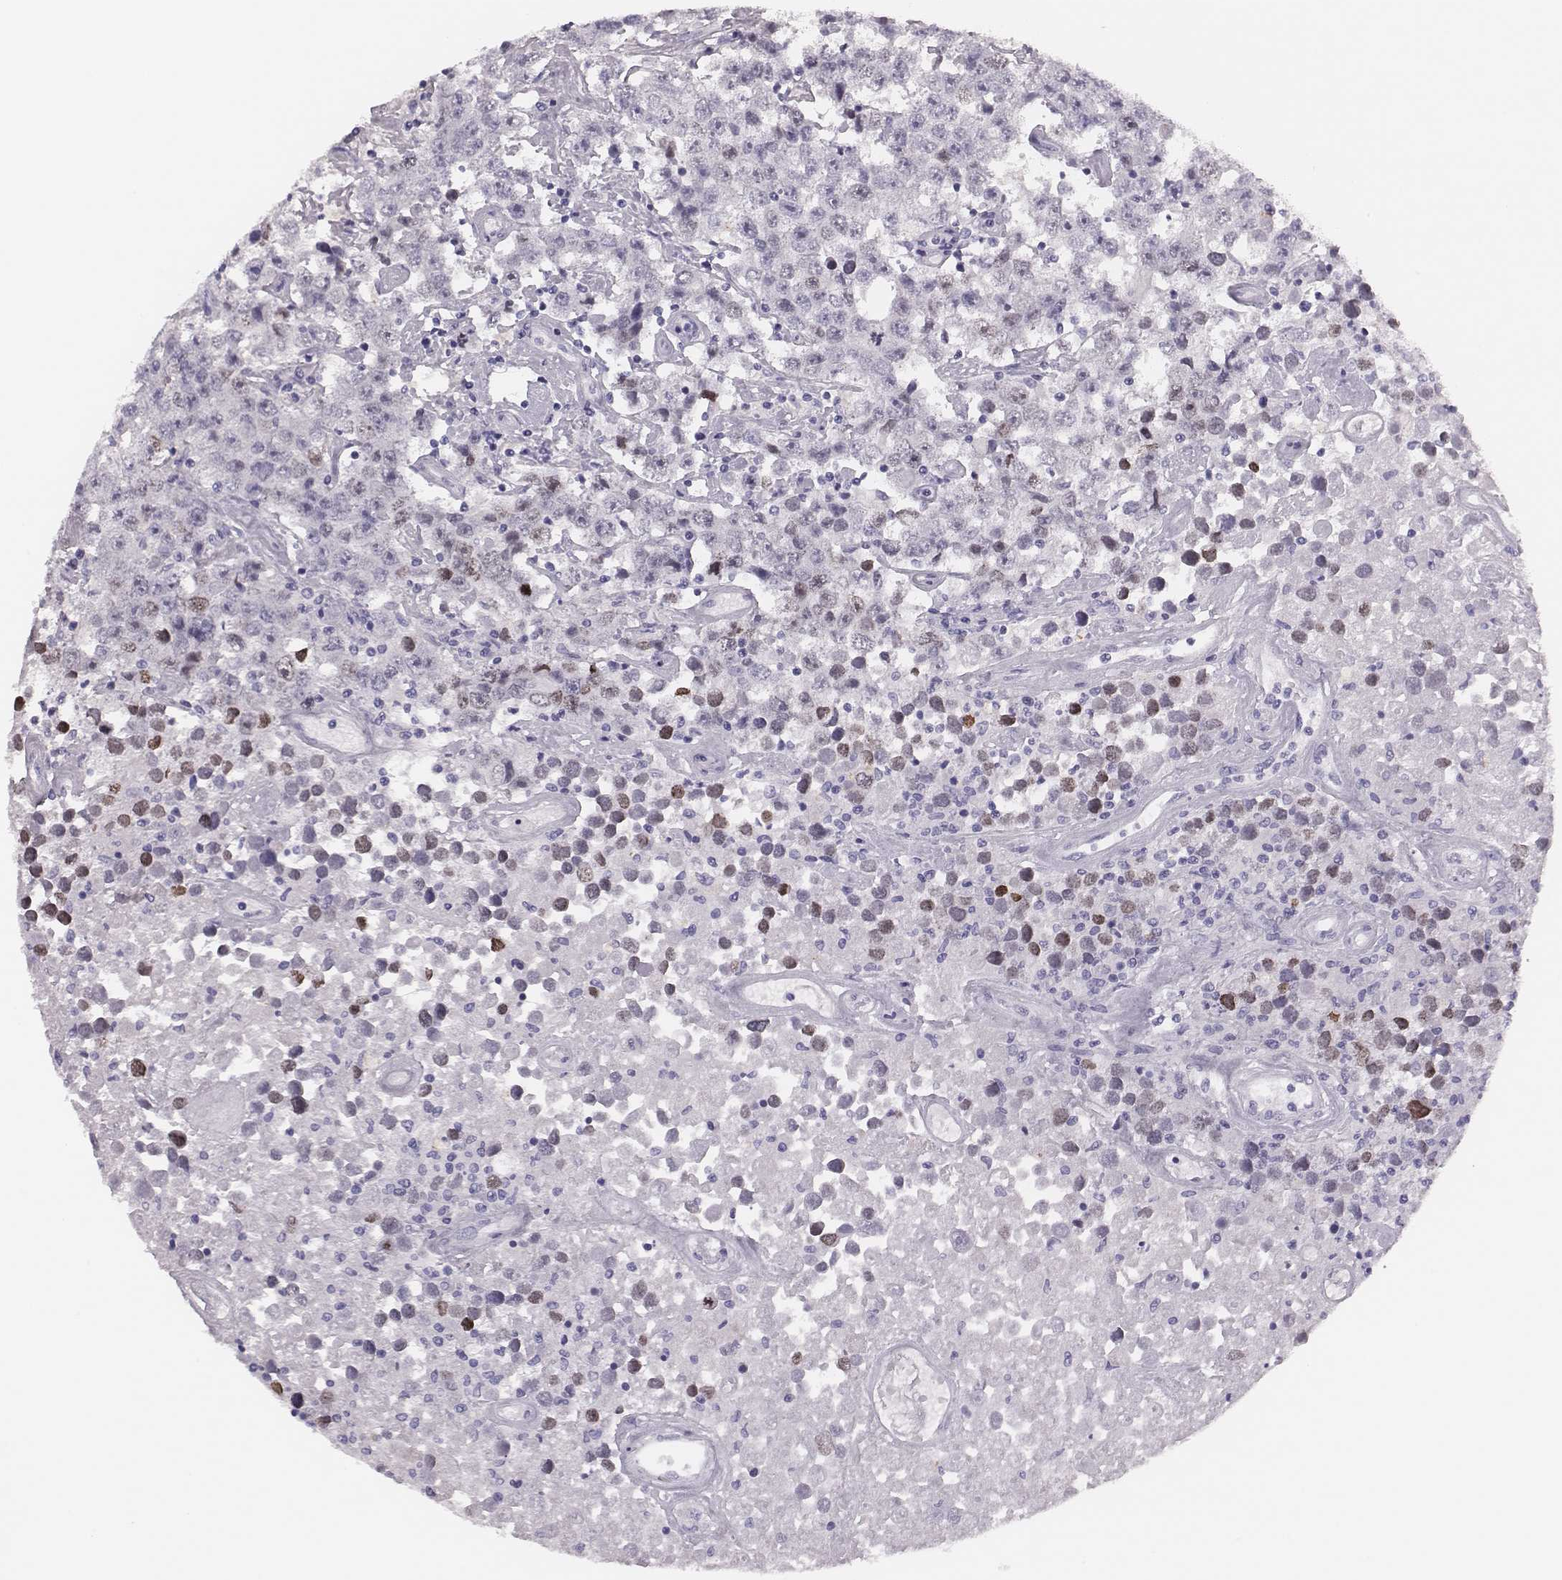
{"staining": {"intensity": "weak", "quantity": "25%-75%", "location": "nuclear"}, "tissue": "testis cancer", "cell_type": "Tumor cells", "image_type": "cancer", "snomed": [{"axis": "morphology", "description": "Seminoma, NOS"}, {"axis": "topography", "description": "Testis"}], "caption": "A histopathology image of human testis cancer (seminoma) stained for a protein shows weak nuclear brown staining in tumor cells. The protein is stained brown, and the nuclei are stained in blue (DAB (3,3'-diaminobenzidine) IHC with brightfield microscopy, high magnification).", "gene": "H1-6", "patient": {"sex": "male", "age": 52}}